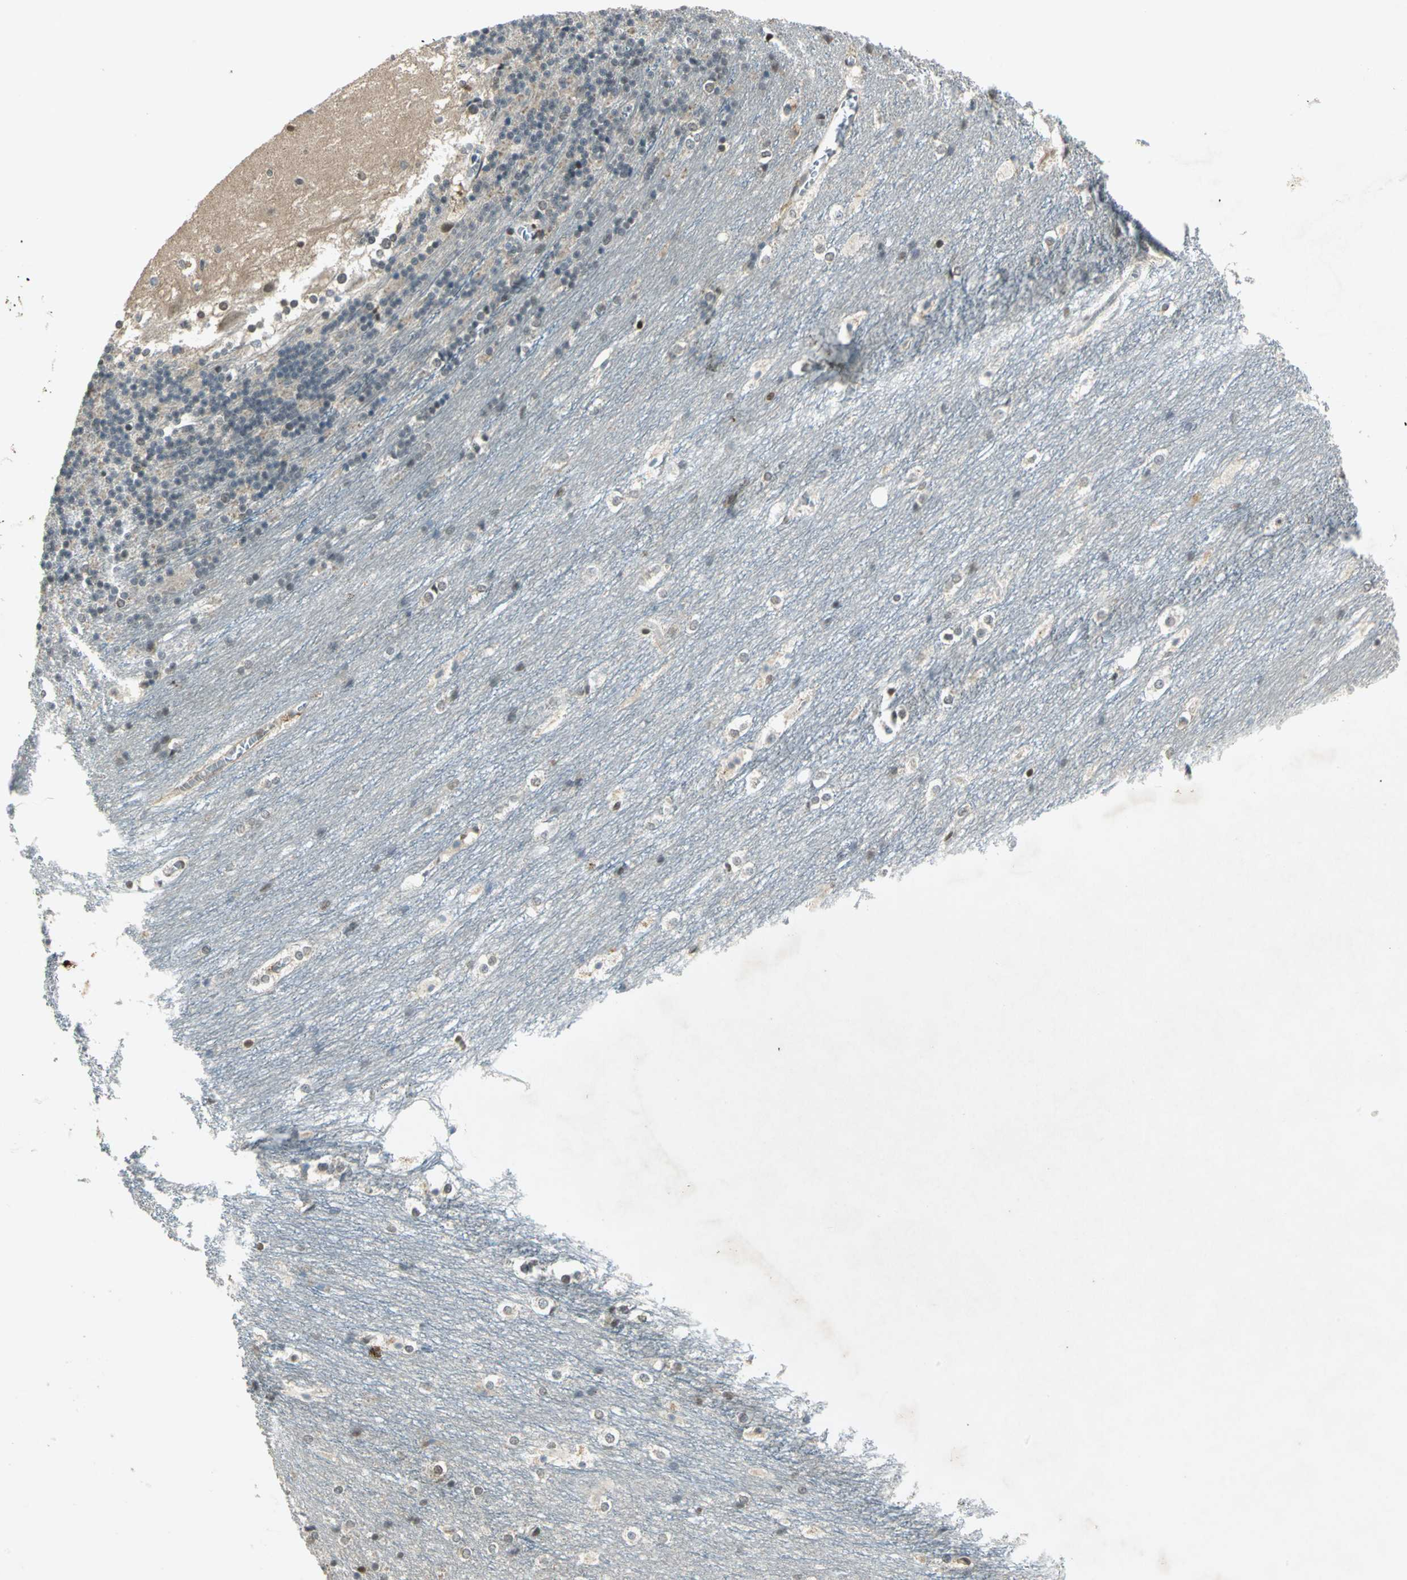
{"staining": {"intensity": "negative", "quantity": "none", "location": "none"}, "tissue": "cerebellum", "cell_type": "Cells in granular layer", "image_type": "normal", "snomed": [{"axis": "morphology", "description": "Normal tissue, NOS"}, {"axis": "topography", "description": "Cerebellum"}], "caption": "This photomicrograph is of normal cerebellum stained with immunohistochemistry (IHC) to label a protein in brown with the nuclei are counter-stained blue. There is no expression in cells in granular layer. (Brightfield microscopy of DAB immunohistochemistry at high magnification).", "gene": "RAD17", "patient": {"sex": "female", "age": 19}}